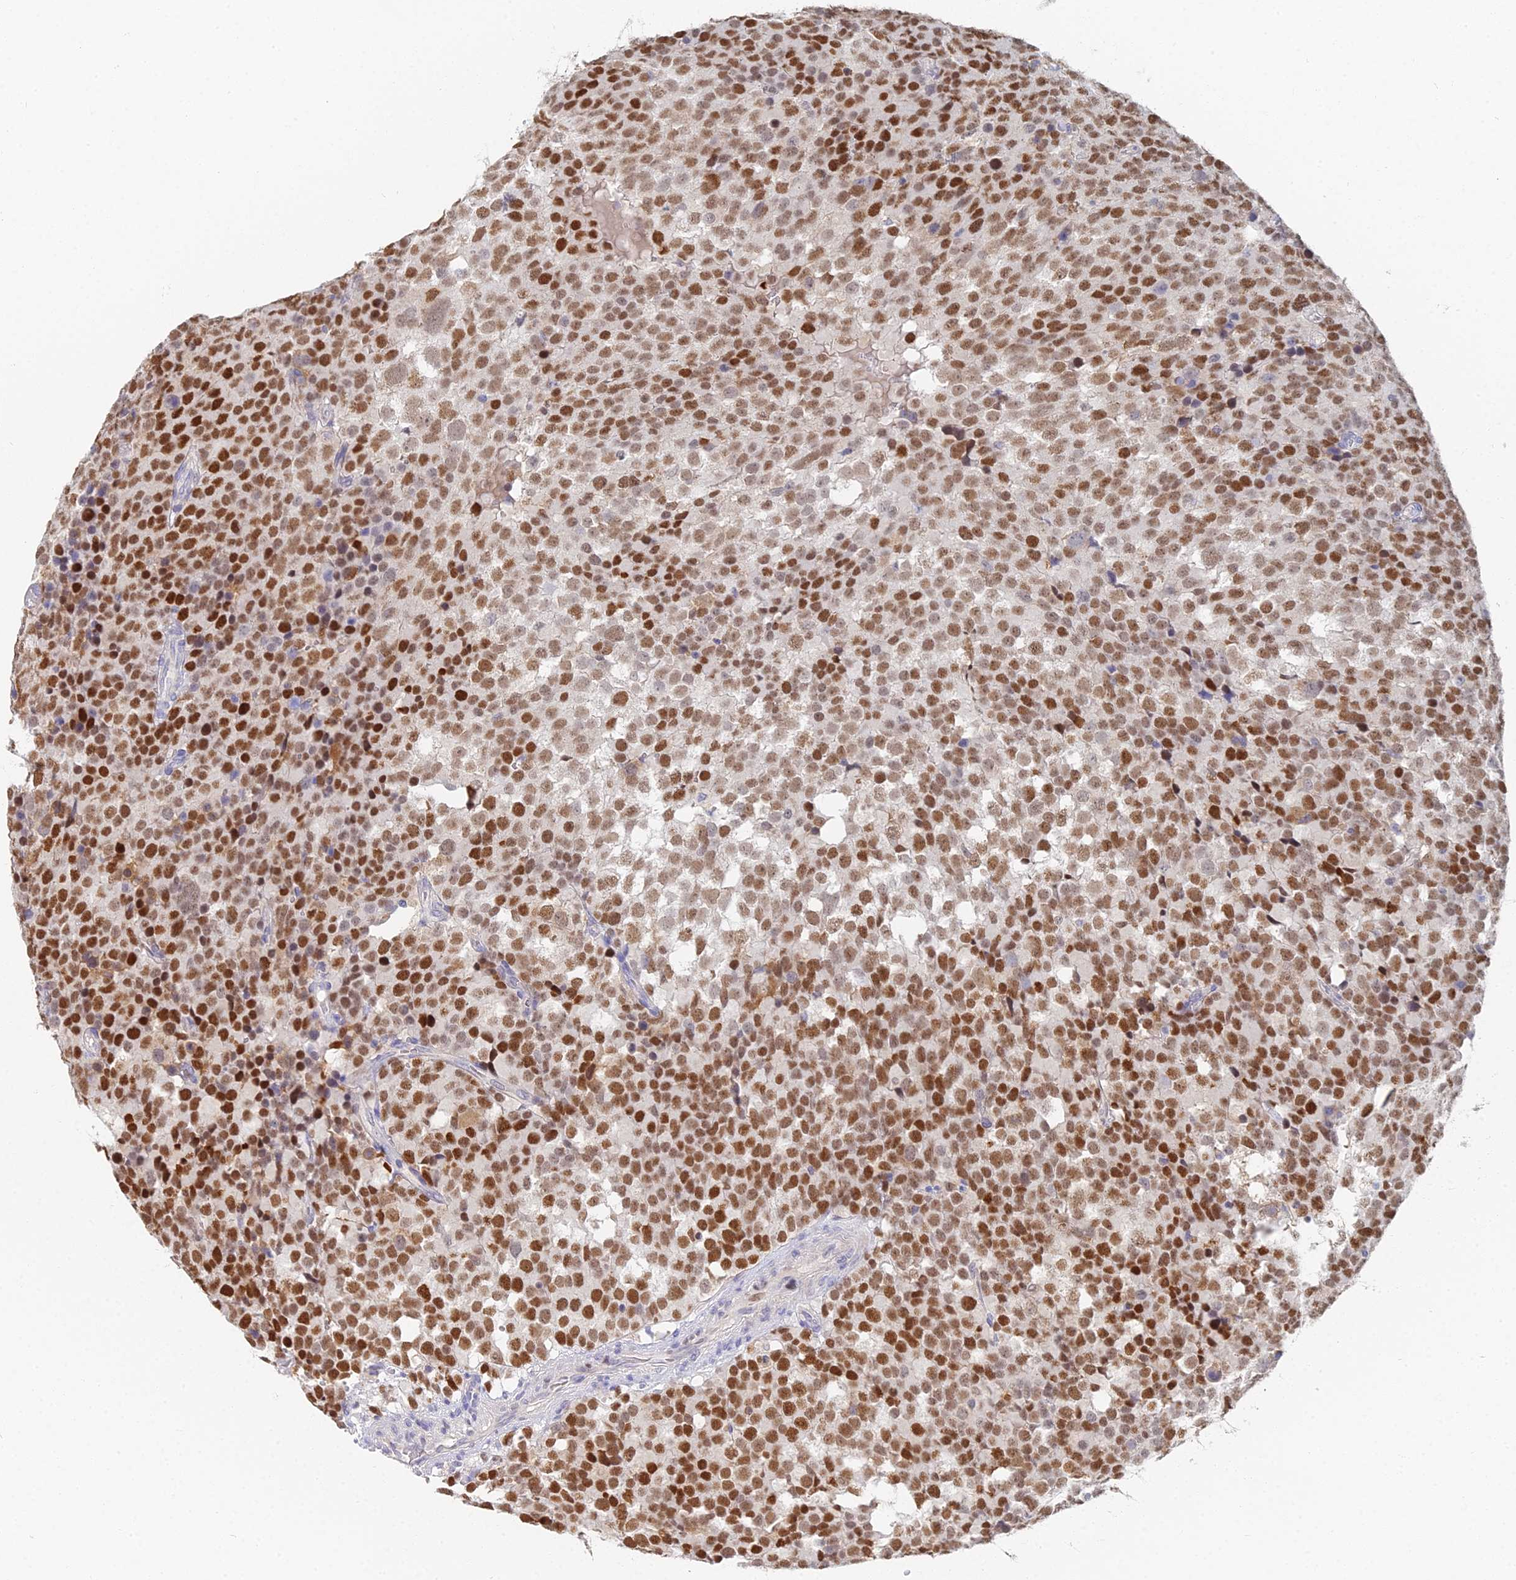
{"staining": {"intensity": "strong", "quantity": ">75%", "location": "nuclear"}, "tissue": "testis cancer", "cell_type": "Tumor cells", "image_type": "cancer", "snomed": [{"axis": "morphology", "description": "Seminoma, NOS"}, {"axis": "topography", "description": "Testis"}], "caption": "This micrograph demonstrates immunohistochemistry (IHC) staining of testis seminoma, with high strong nuclear expression in approximately >75% of tumor cells.", "gene": "MCM2", "patient": {"sex": "male", "age": 71}}